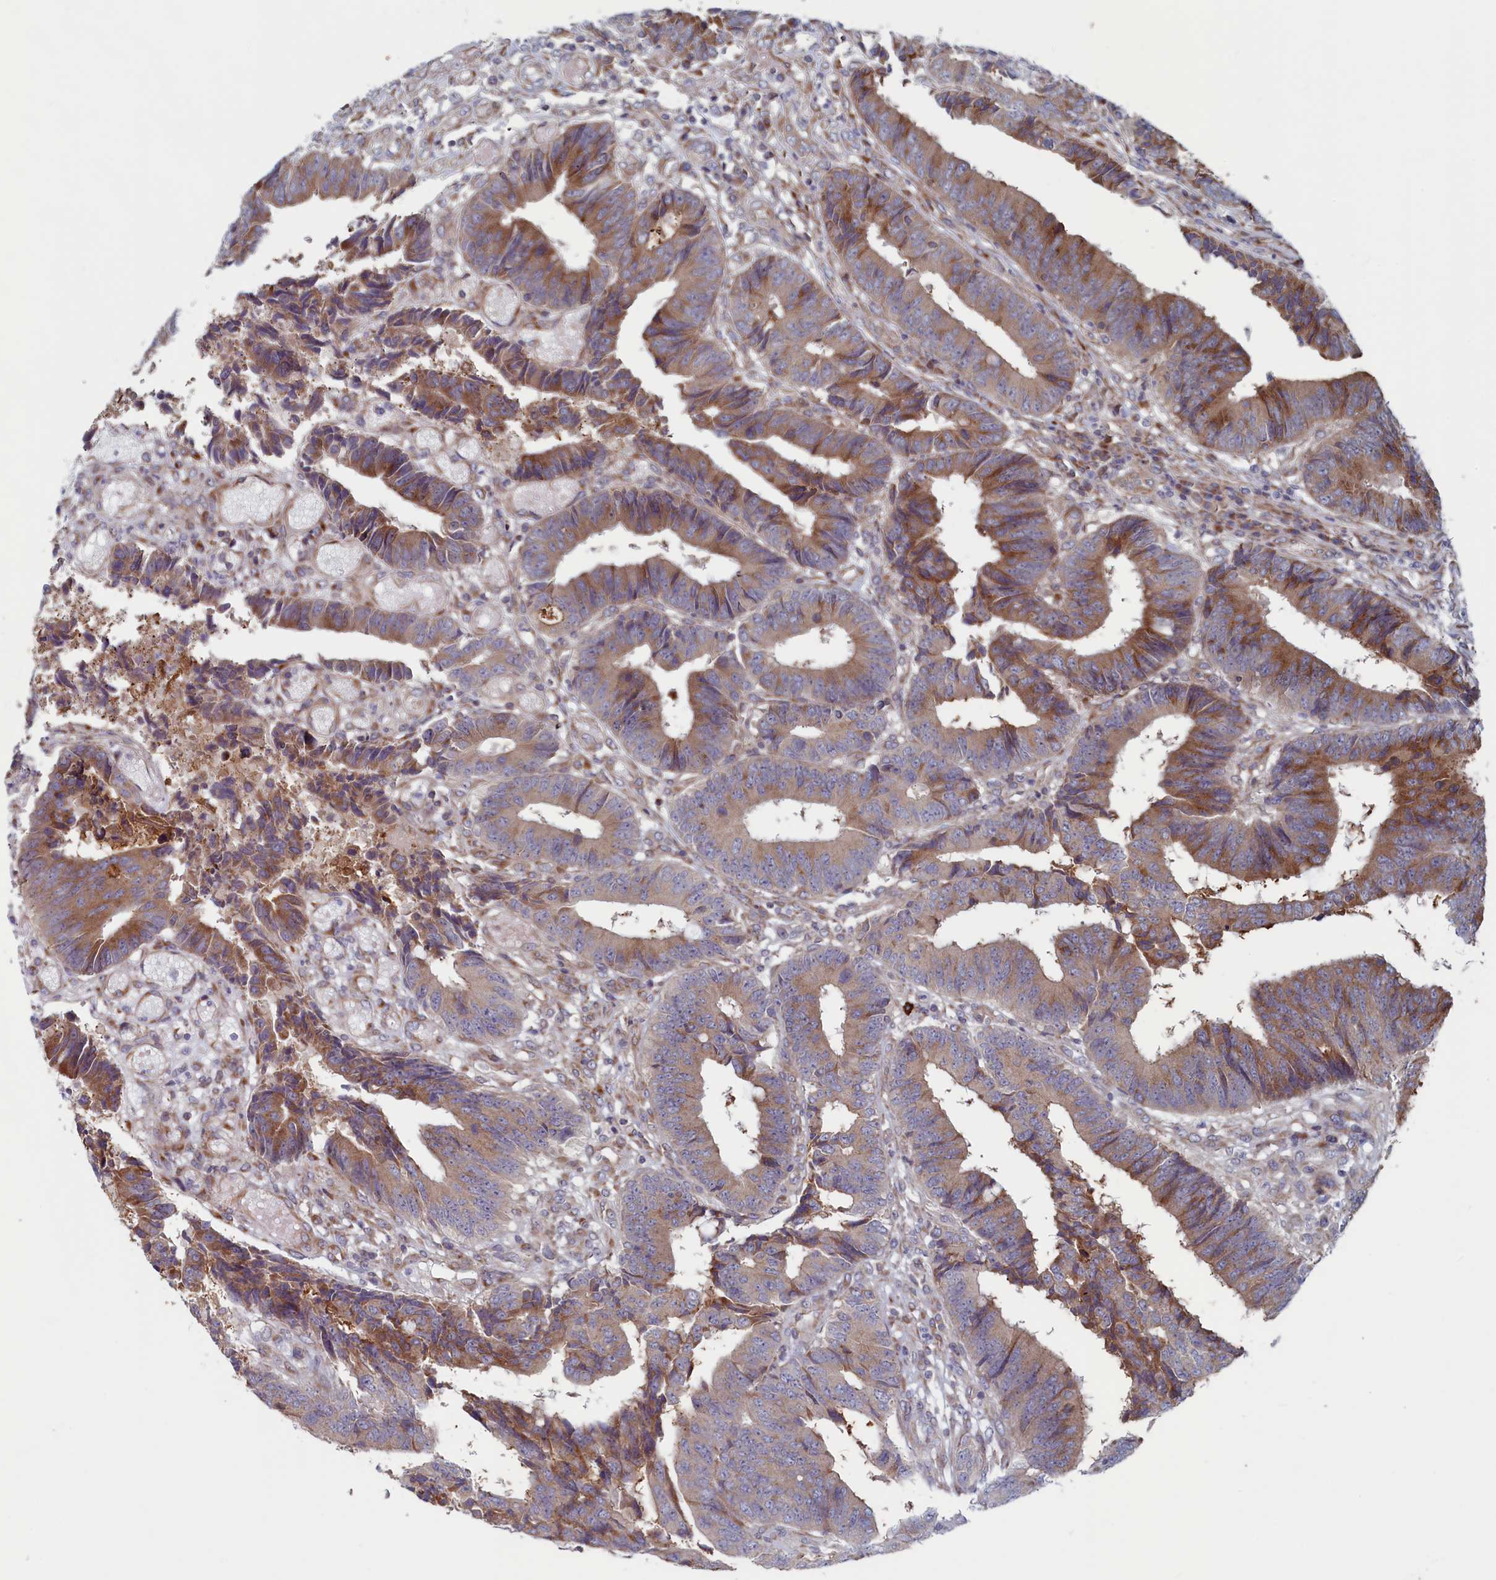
{"staining": {"intensity": "moderate", "quantity": "25%-75%", "location": "cytoplasmic/membranous"}, "tissue": "colorectal cancer", "cell_type": "Tumor cells", "image_type": "cancer", "snomed": [{"axis": "morphology", "description": "Adenocarcinoma, NOS"}, {"axis": "topography", "description": "Rectum"}], "caption": "The photomicrograph exhibits a brown stain indicating the presence of a protein in the cytoplasmic/membranous of tumor cells in colorectal cancer. The protein of interest is shown in brown color, while the nuclei are stained blue.", "gene": "MTFMT", "patient": {"sex": "male", "age": 84}}